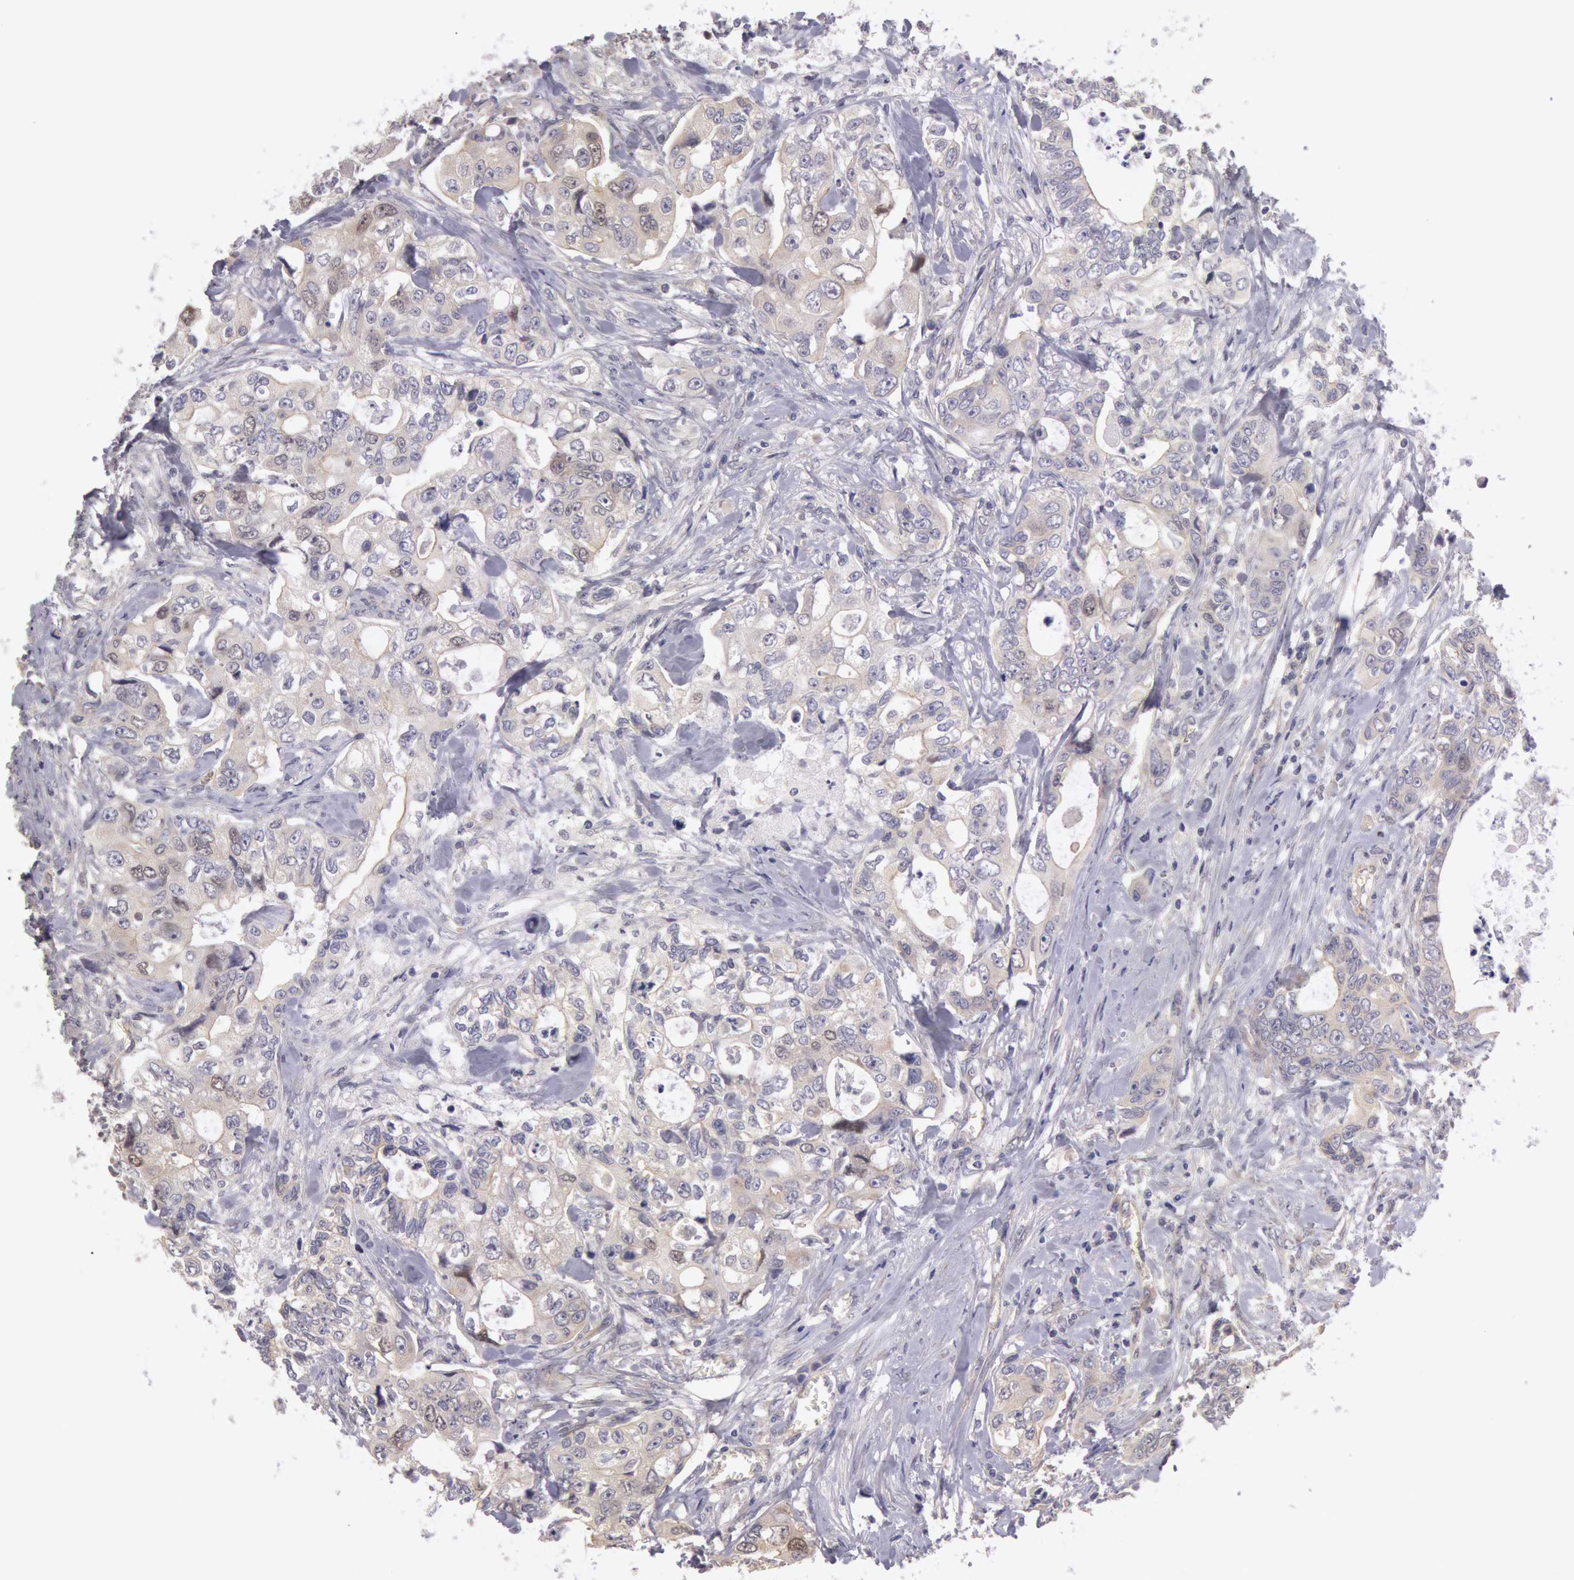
{"staining": {"intensity": "negative", "quantity": "none", "location": "none"}, "tissue": "colorectal cancer", "cell_type": "Tumor cells", "image_type": "cancer", "snomed": [{"axis": "morphology", "description": "Adenocarcinoma, NOS"}, {"axis": "topography", "description": "Rectum"}], "caption": "Protein analysis of colorectal cancer reveals no significant positivity in tumor cells.", "gene": "AMOTL1", "patient": {"sex": "female", "age": 57}}